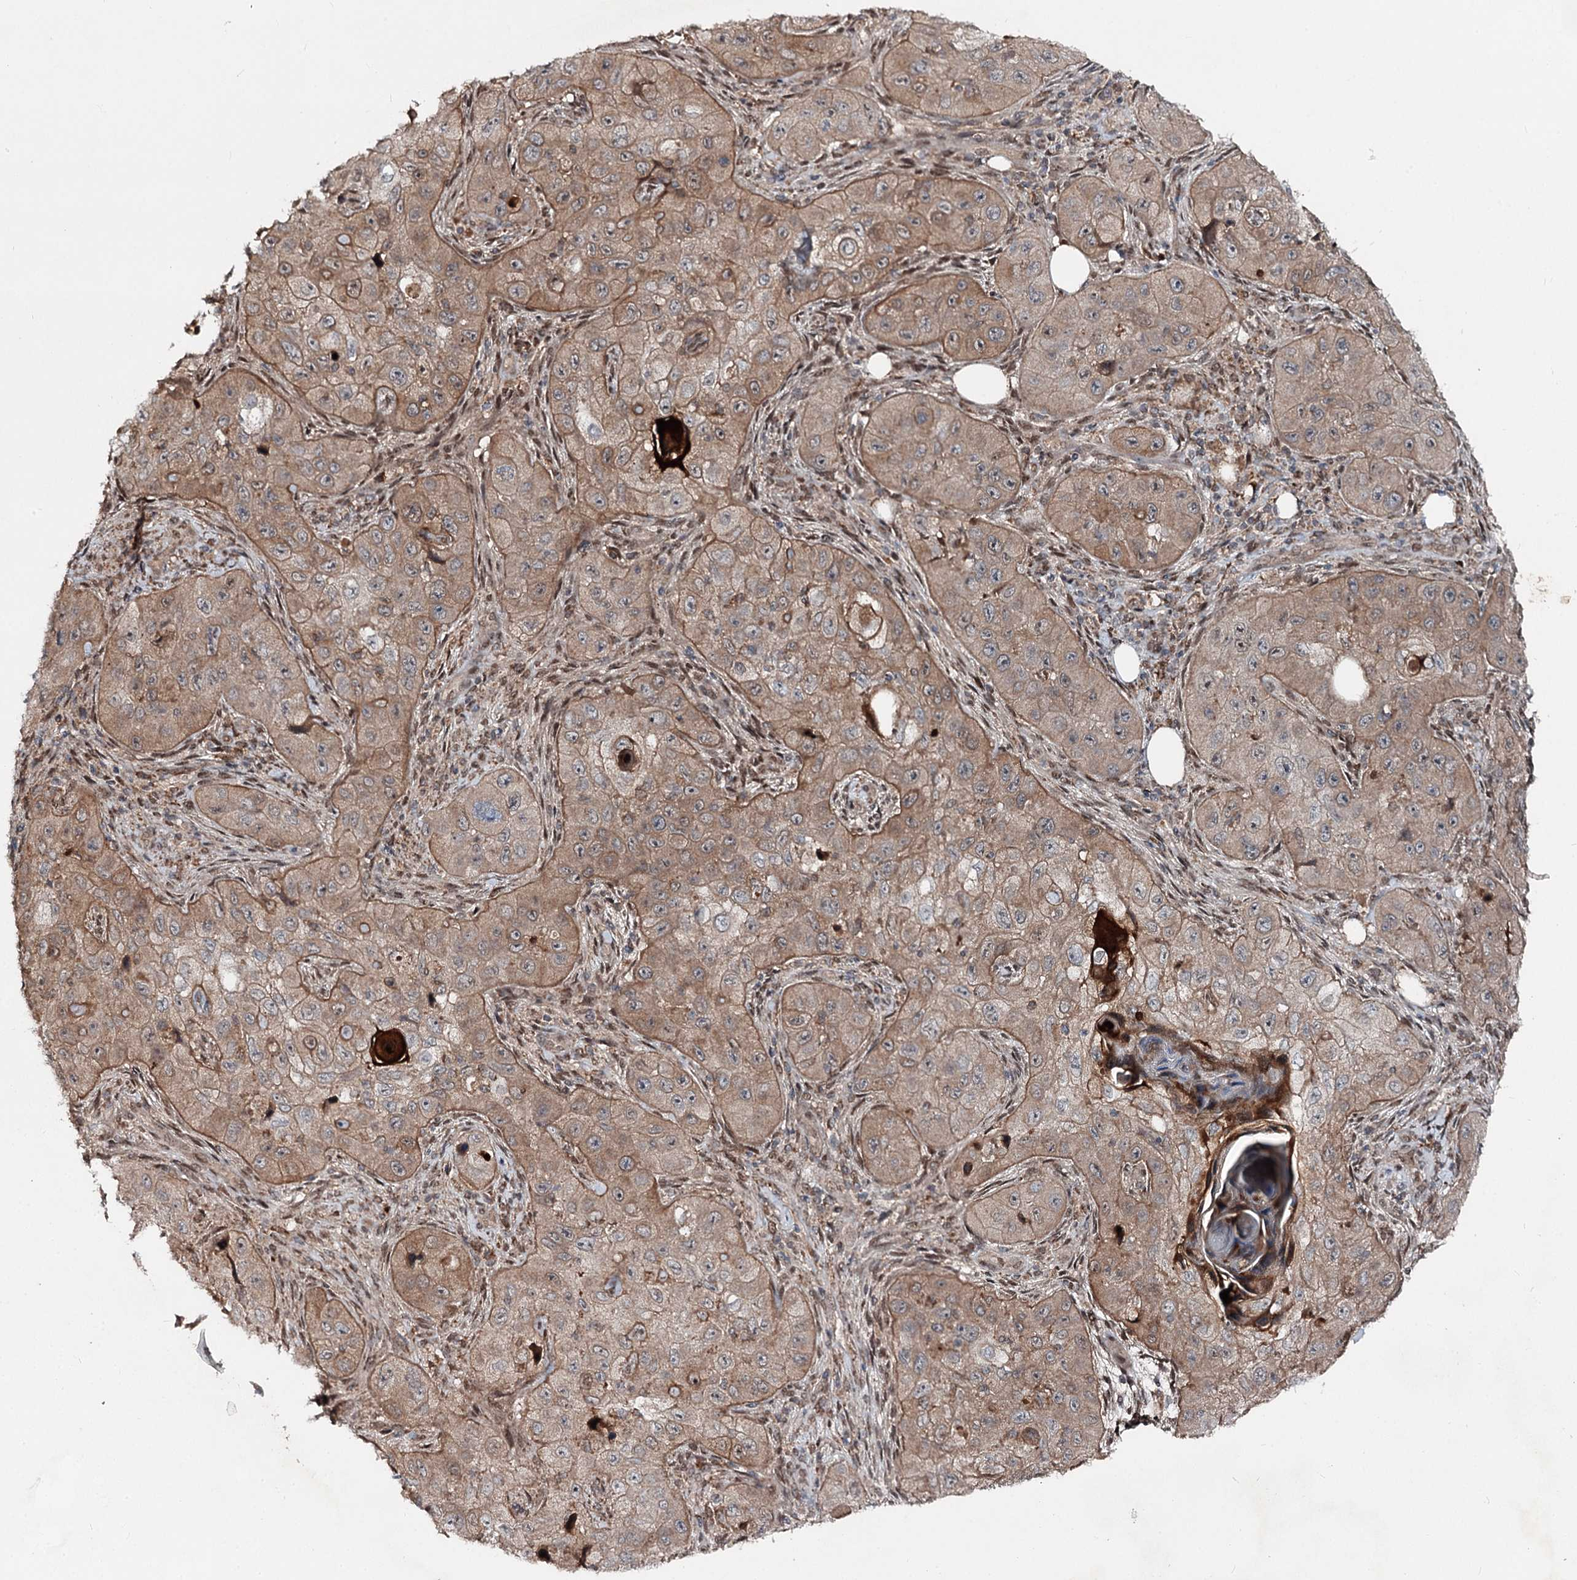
{"staining": {"intensity": "moderate", "quantity": ">75%", "location": "cytoplasmic/membranous"}, "tissue": "skin cancer", "cell_type": "Tumor cells", "image_type": "cancer", "snomed": [{"axis": "morphology", "description": "Squamous cell carcinoma, NOS"}, {"axis": "topography", "description": "Skin"}, {"axis": "topography", "description": "Subcutis"}], "caption": "Immunohistochemical staining of human squamous cell carcinoma (skin) reveals moderate cytoplasmic/membranous protein expression in about >75% of tumor cells.", "gene": "MSANTD2", "patient": {"sex": "male", "age": 73}}